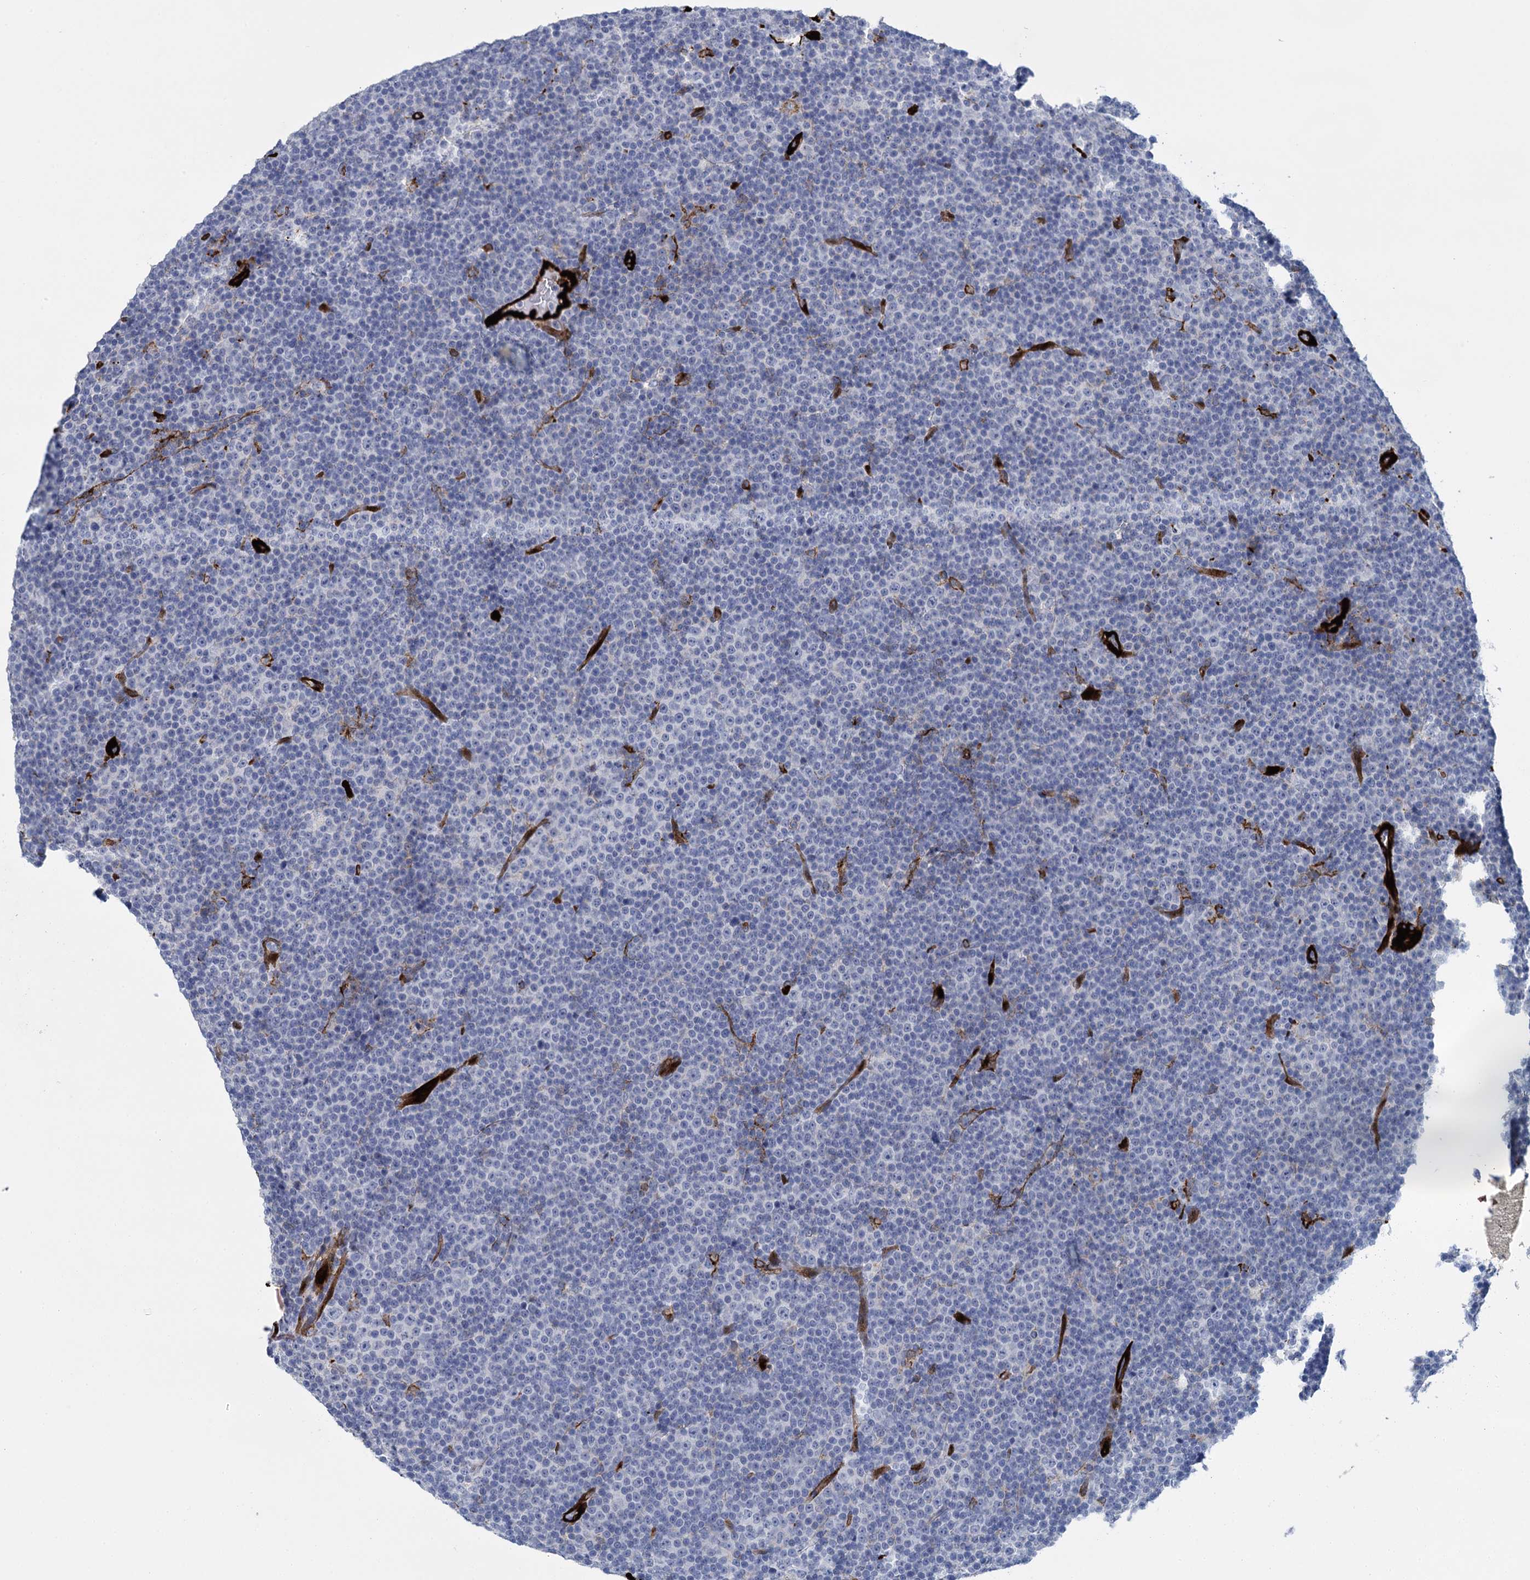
{"staining": {"intensity": "negative", "quantity": "none", "location": "none"}, "tissue": "lymphoma", "cell_type": "Tumor cells", "image_type": "cancer", "snomed": [{"axis": "morphology", "description": "Malignant lymphoma, non-Hodgkin's type, Low grade"}, {"axis": "topography", "description": "Lymph node"}], "caption": "There is no significant expression in tumor cells of low-grade malignant lymphoma, non-Hodgkin's type.", "gene": "SNCG", "patient": {"sex": "female", "age": 67}}